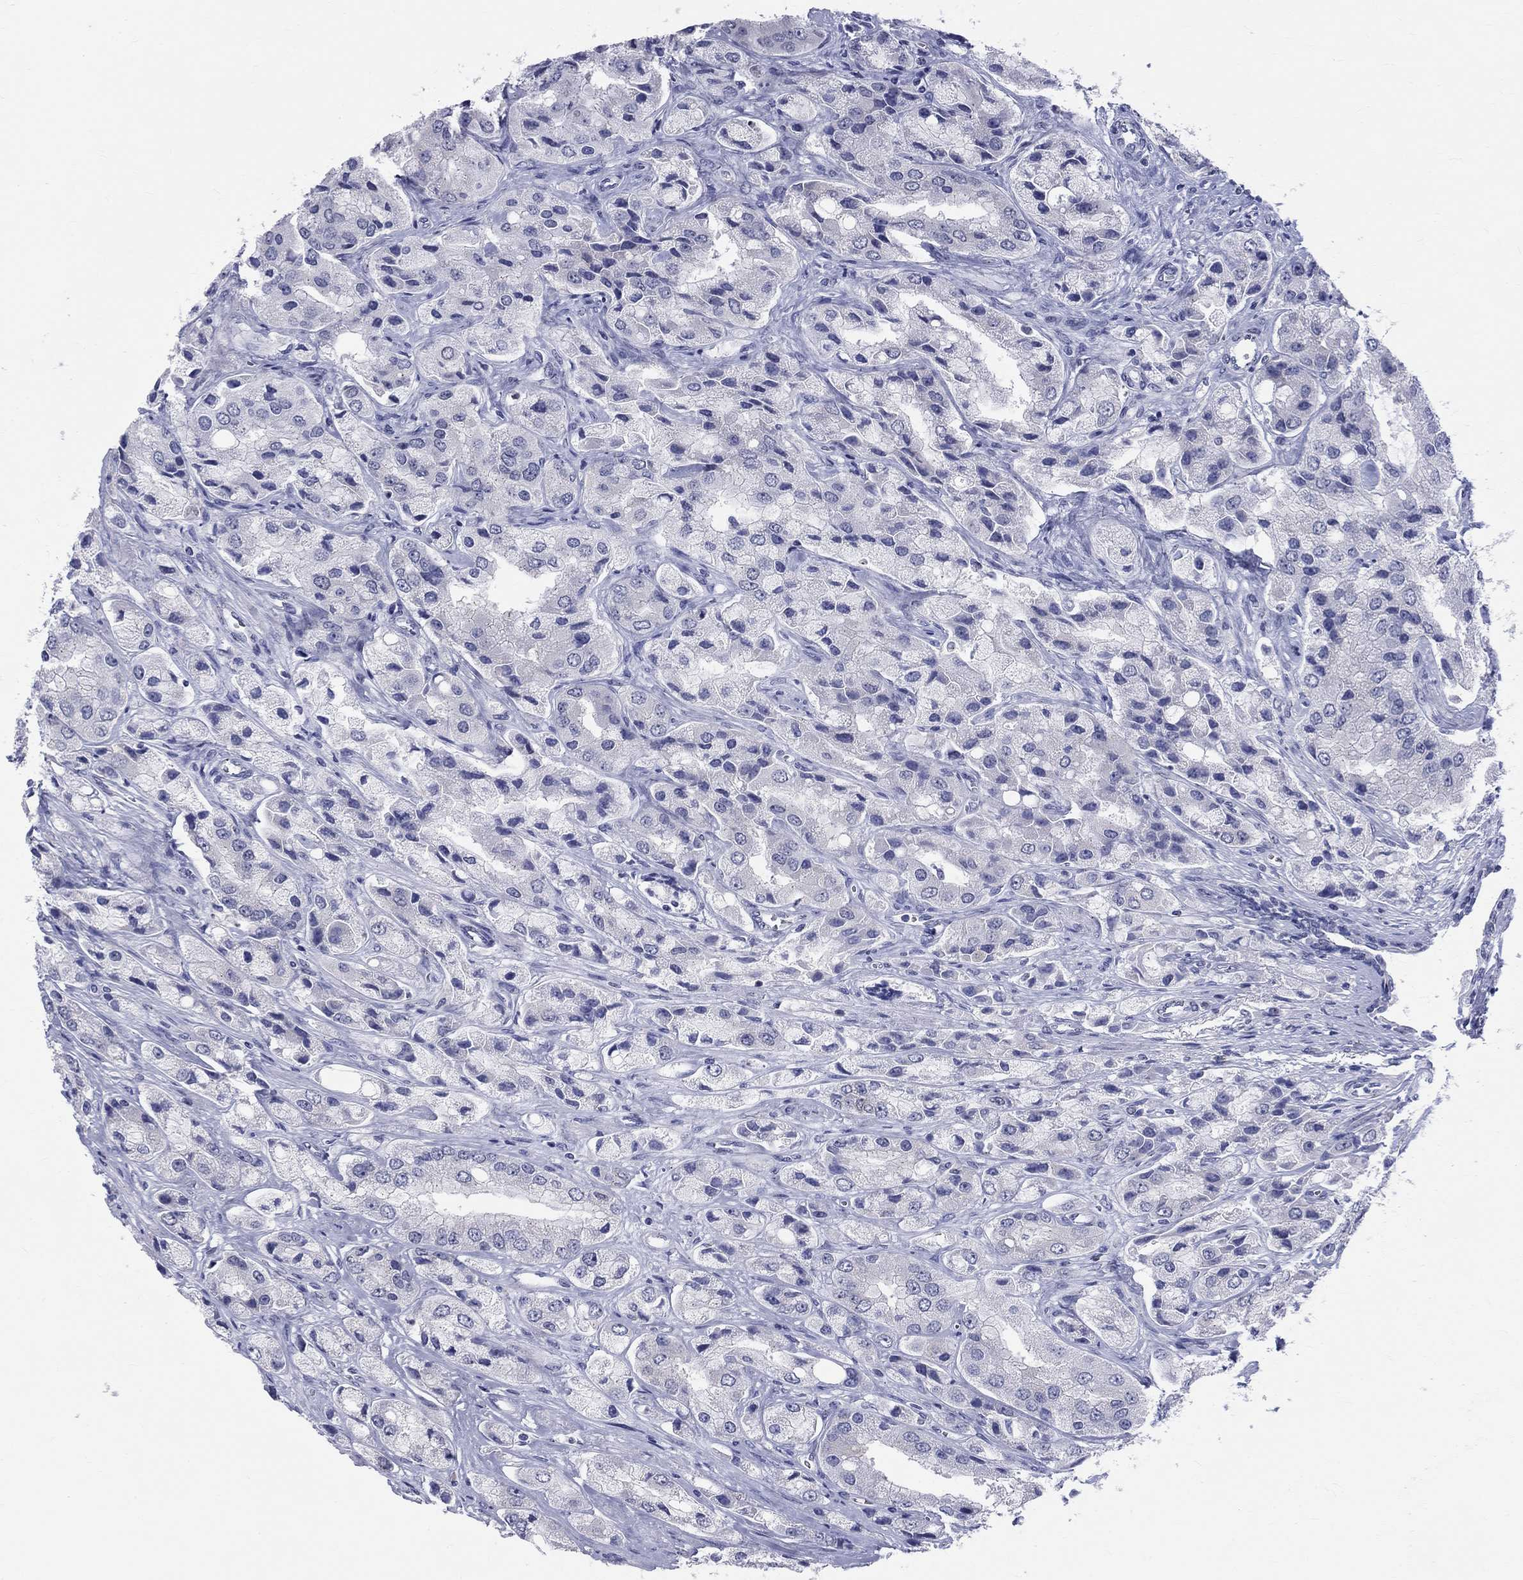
{"staining": {"intensity": "negative", "quantity": "none", "location": "none"}, "tissue": "prostate cancer", "cell_type": "Tumor cells", "image_type": "cancer", "snomed": [{"axis": "morphology", "description": "Adenocarcinoma, Low grade"}, {"axis": "topography", "description": "Prostate"}], "caption": "The immunohistochemistry (IHC) micrograph has no significant expression in tumor cells of prostate adenocarcinoma (low-grade) tissue.", "gene": "CEP43", "patient": {"sex": "male", "age": 69}}